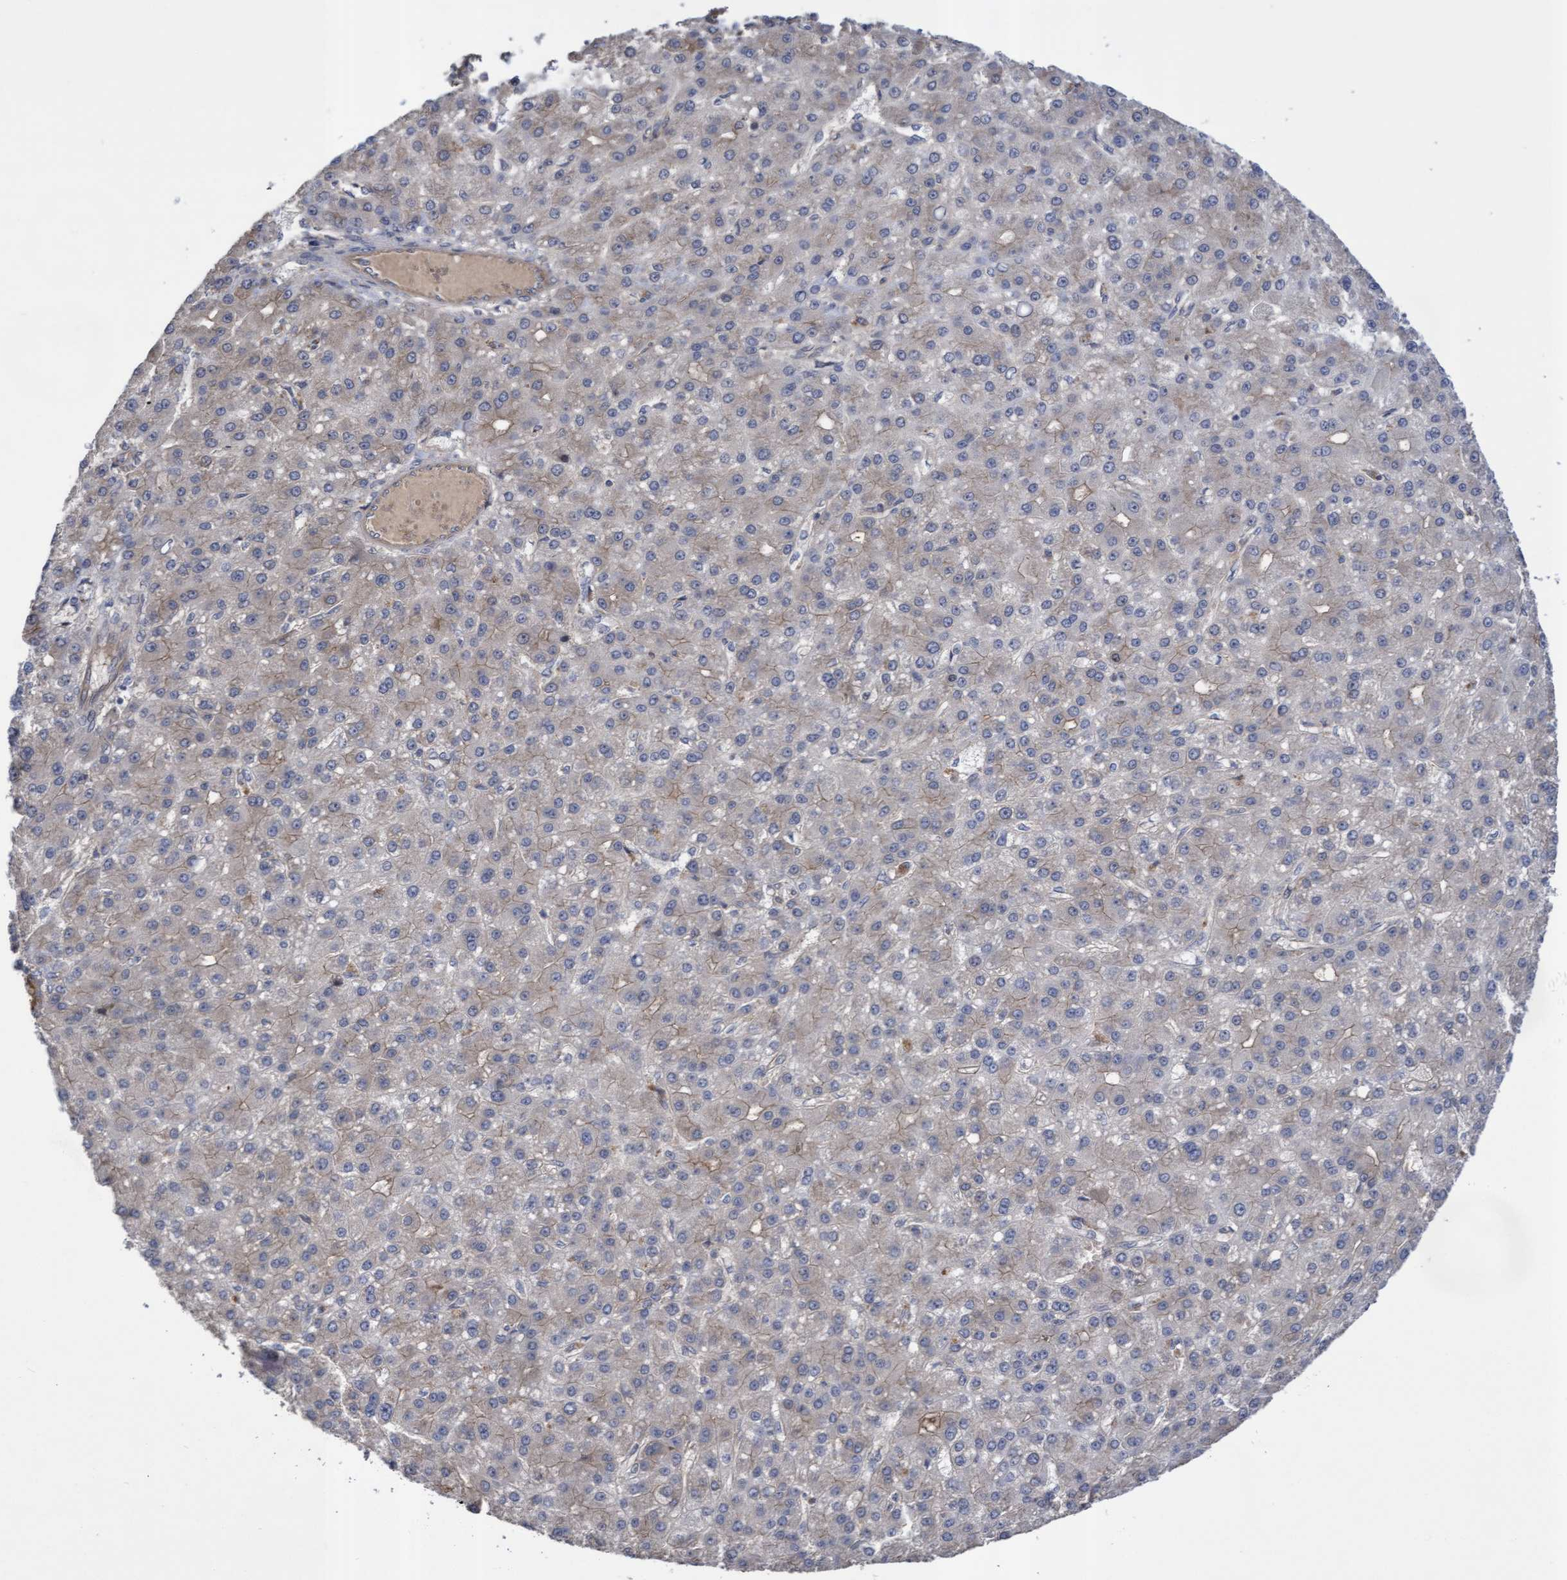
{"staining": {"intensity": "negative", "quantity": "none", "location": "none"}, "tissue": "liver cancer", "cell_type": "Tumor cells", "image_type": "cancer", "snomed": [{"axis": "morphology", "description": "Carcinoma, Hepatocellular, NOS"}, {"axis": "topography", "description": "Liver"}], "caption": "Protein analysis of liver cancer (hepatocellular carcinoma) reveals no significant staining in tumor cells.", "gene": "COBL", "patient": {"sex": "male", "age": 67}}